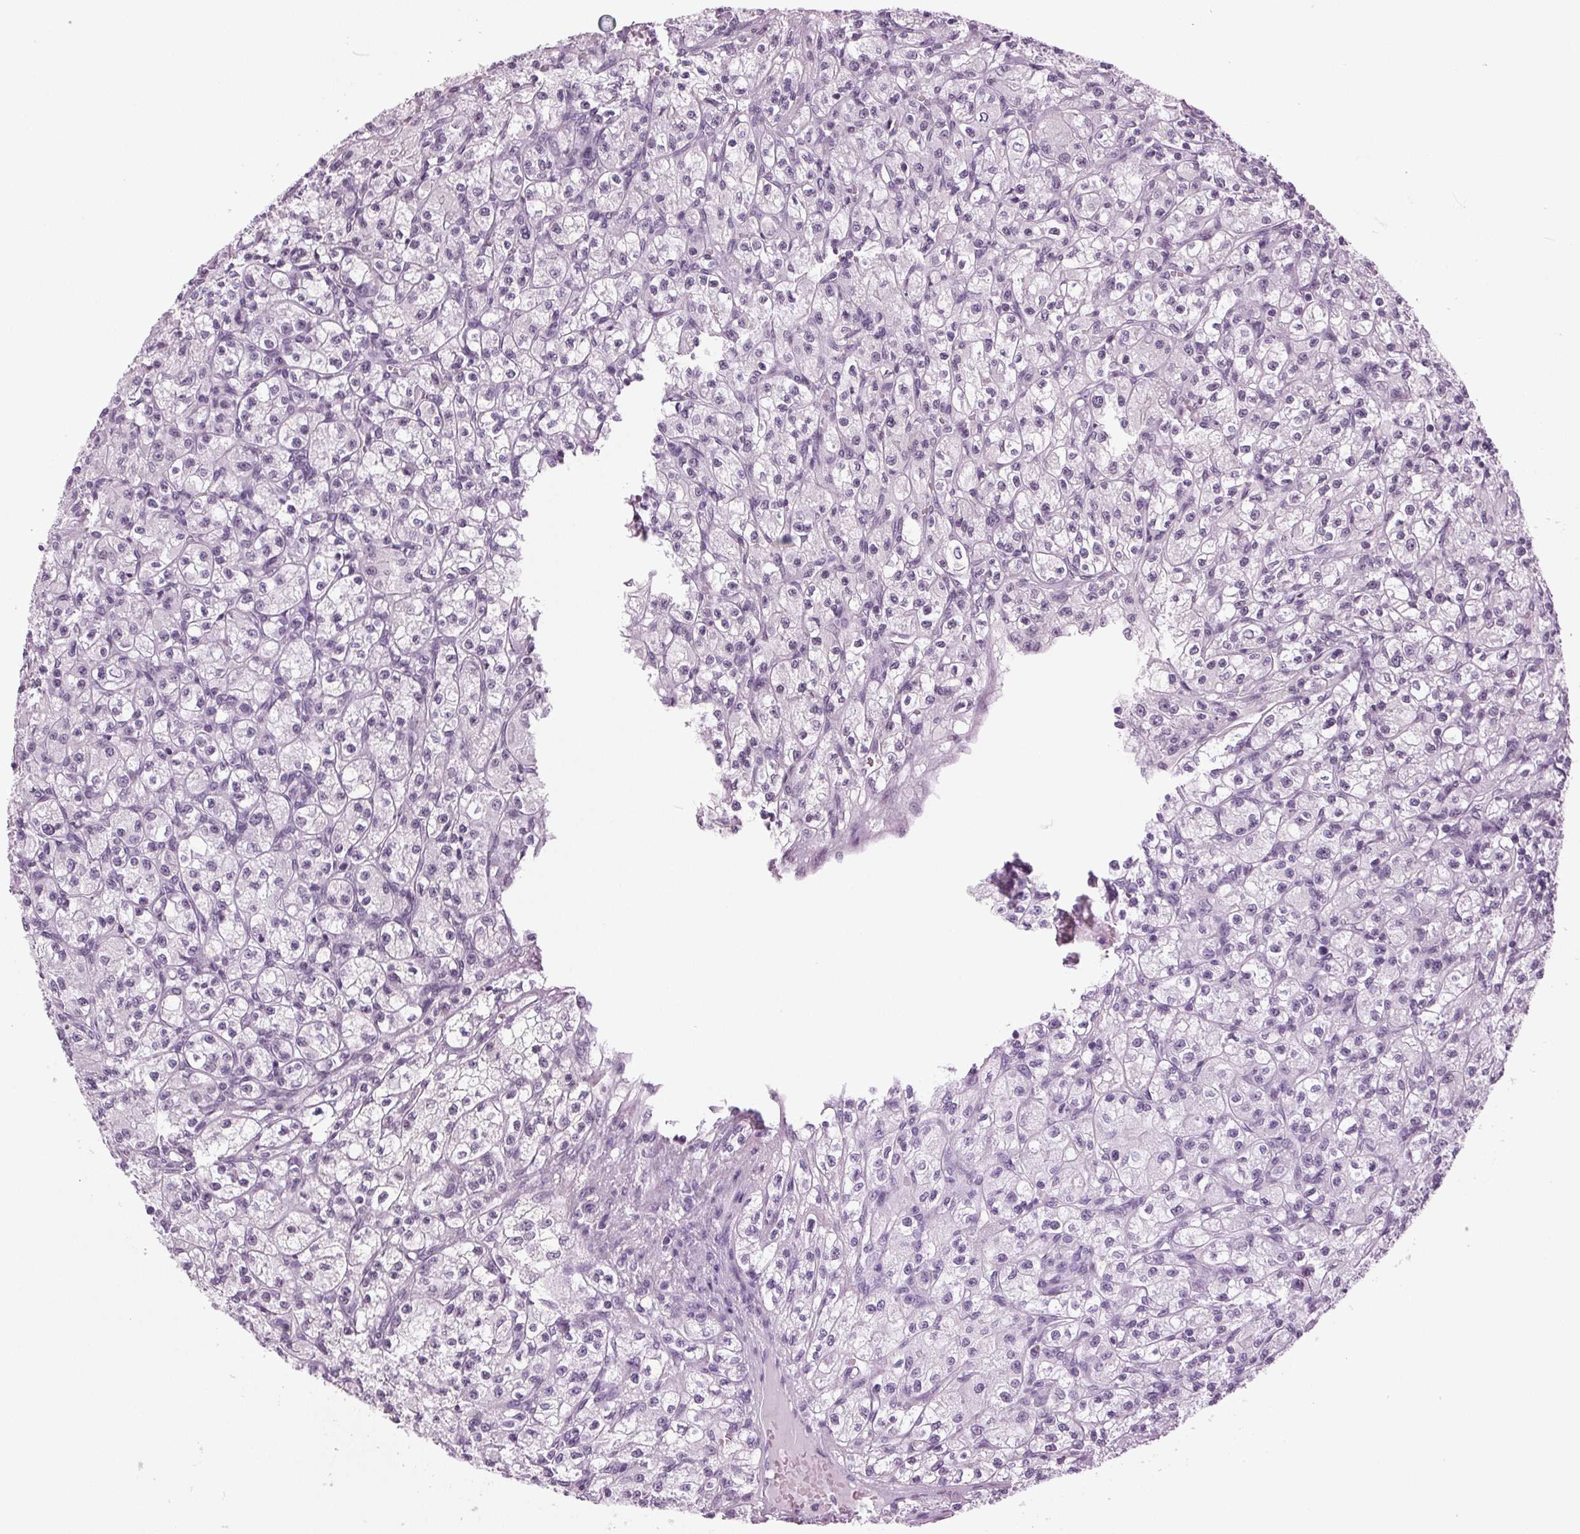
{"staining": {"intensity": "negative", "quantity": "none", "location": "none"}, "tissue": "renal cancer", "cell_type": "Tumor cells", "image_type": "cancer", "snomed": [{"axis": "morphology", "description": "Adenocarcinoma, NOS"}, {"axis": "topography", "description": "Kidney"}], "caption": "This micrograph is of adenocarcinoma (renal) stained with IHC to label a protein in brown with the nuclei are counter-stained blue. There is no staining in tumor cells.", "gene": "DNAH12", "patient": {"sex": "female", "age": 70}}